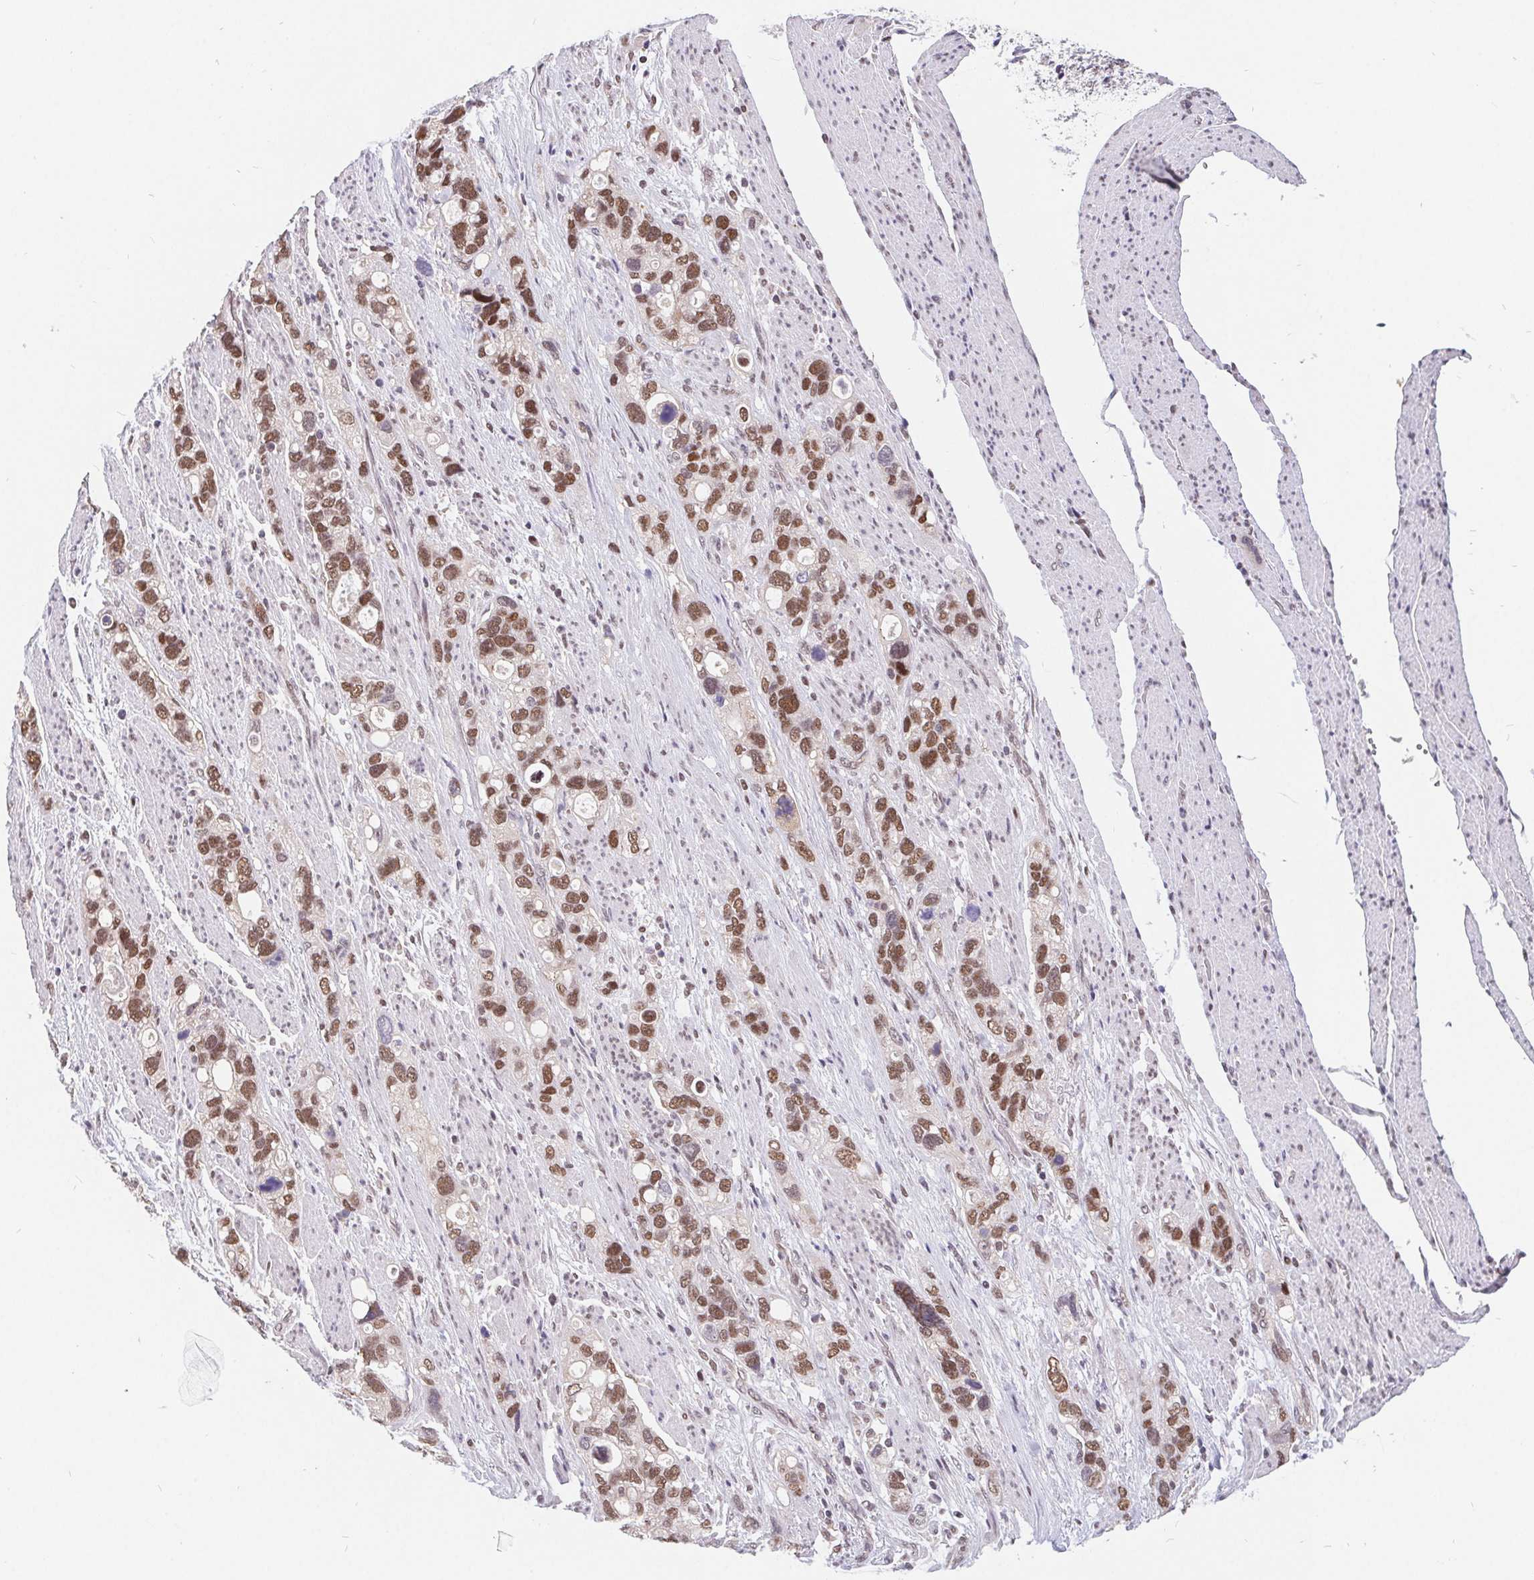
{"staining": {"intensity": "moderate", "quantity": "25%-75%", "location": "nuclear"}, "tissue": "stomach cancer", "cell_type": "Tumor cells", "image_type": "cancer", "snomed": [{"axis": "morphology", "description": "Adenocarcinoma, NOS"}, {"axis": "topography", "description": "Stomach, upper"}], "caption": "Brown immunohistochemical staining in stomach cancer (adenocarcinoma) demonstrates moderate nuclear expression in approximately 25%-75% of tumor cells. Nuclei are stained in blue.", "gene": "POU2F1", "patient": {"sex": "female", "age": 81}}